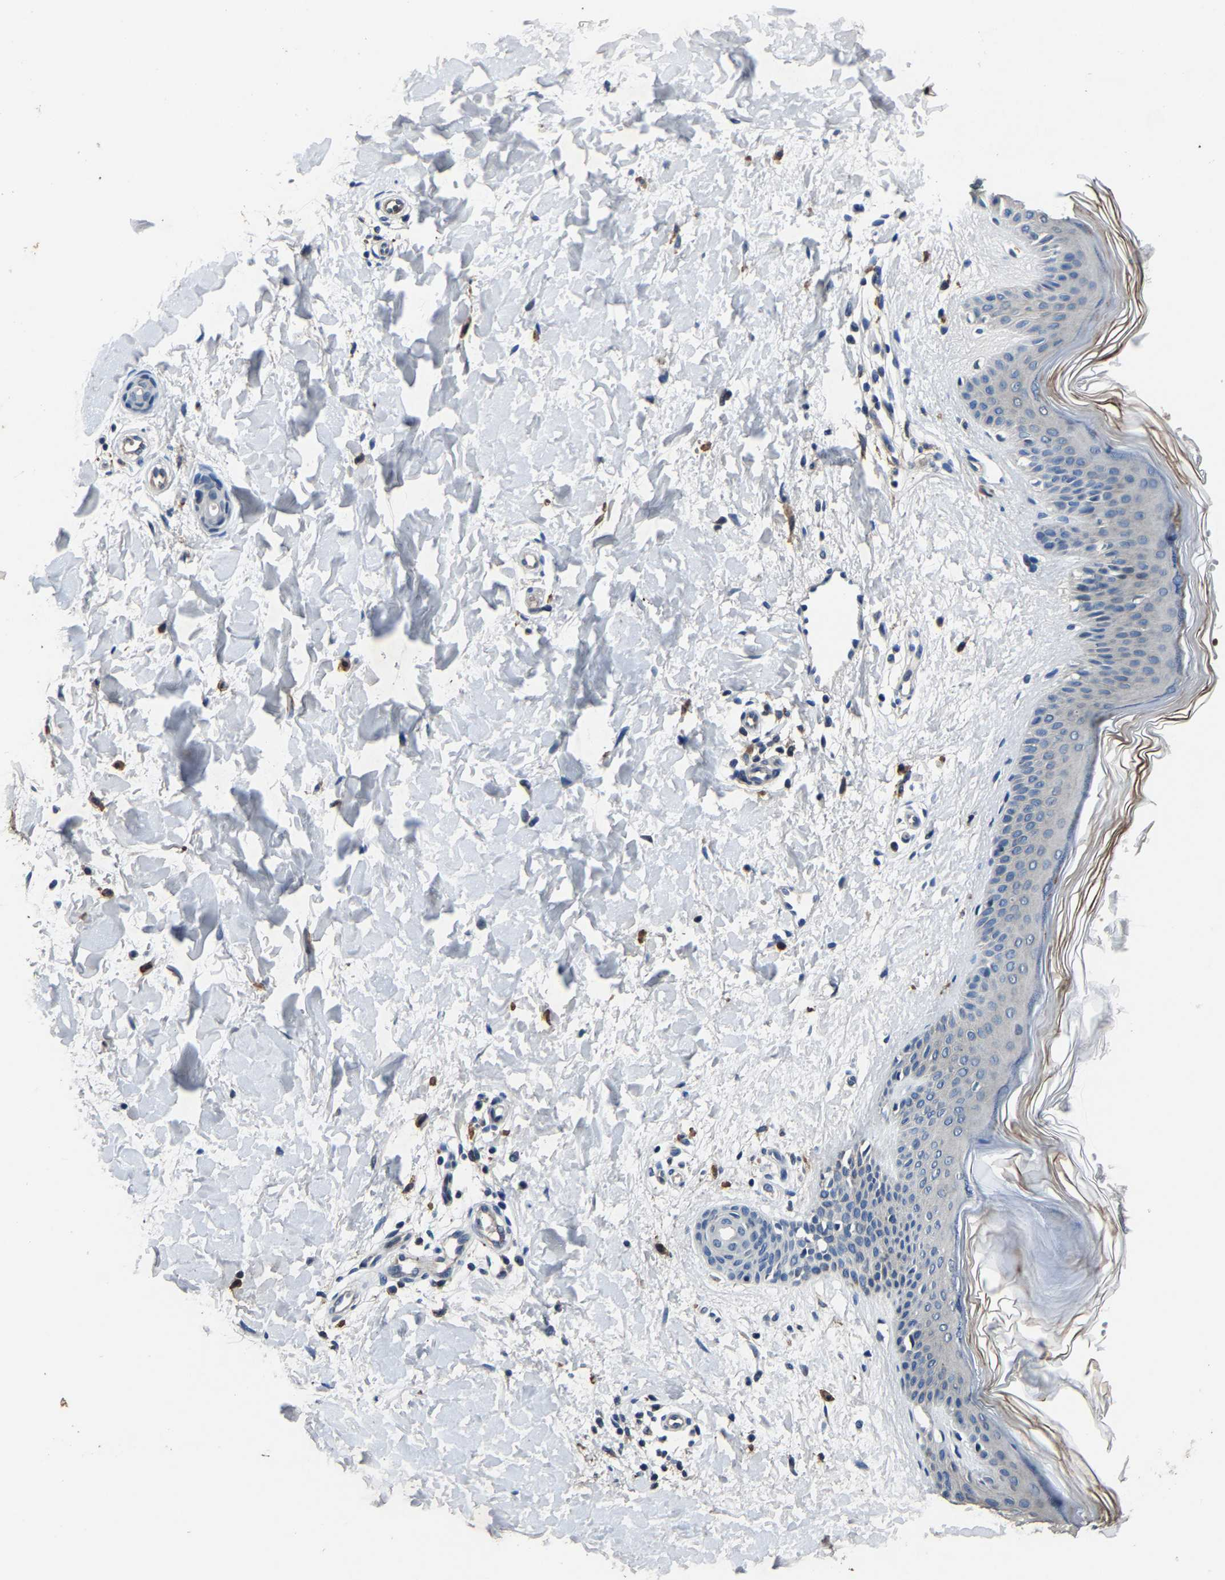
{"staining": {"intensity": "negative", "quantity": "none", "location": "none"}, "tissue": "skin", "cell_type": "Fibroblasts", "image_type": "normal", "snomed": [{"axis": "morphology", "description": "Normal tissue, NOS"}, {"axis": "morphology", "description": "Malignant melanoma, Metastatic site"}, {"axis": "topography", "description": "Skin"}], "caption": "DAB immunohistochemical staining of unremarkable human skin exhibits no significant expression in fibroblasts. The staining was performed using DAB to visualize the protein expression in brown, while the nuclei were stained in blue with hematoxylin (Magnification: 20x).", "gene": "PCNX2", "patient": {"sex": "male", "age": 41}}